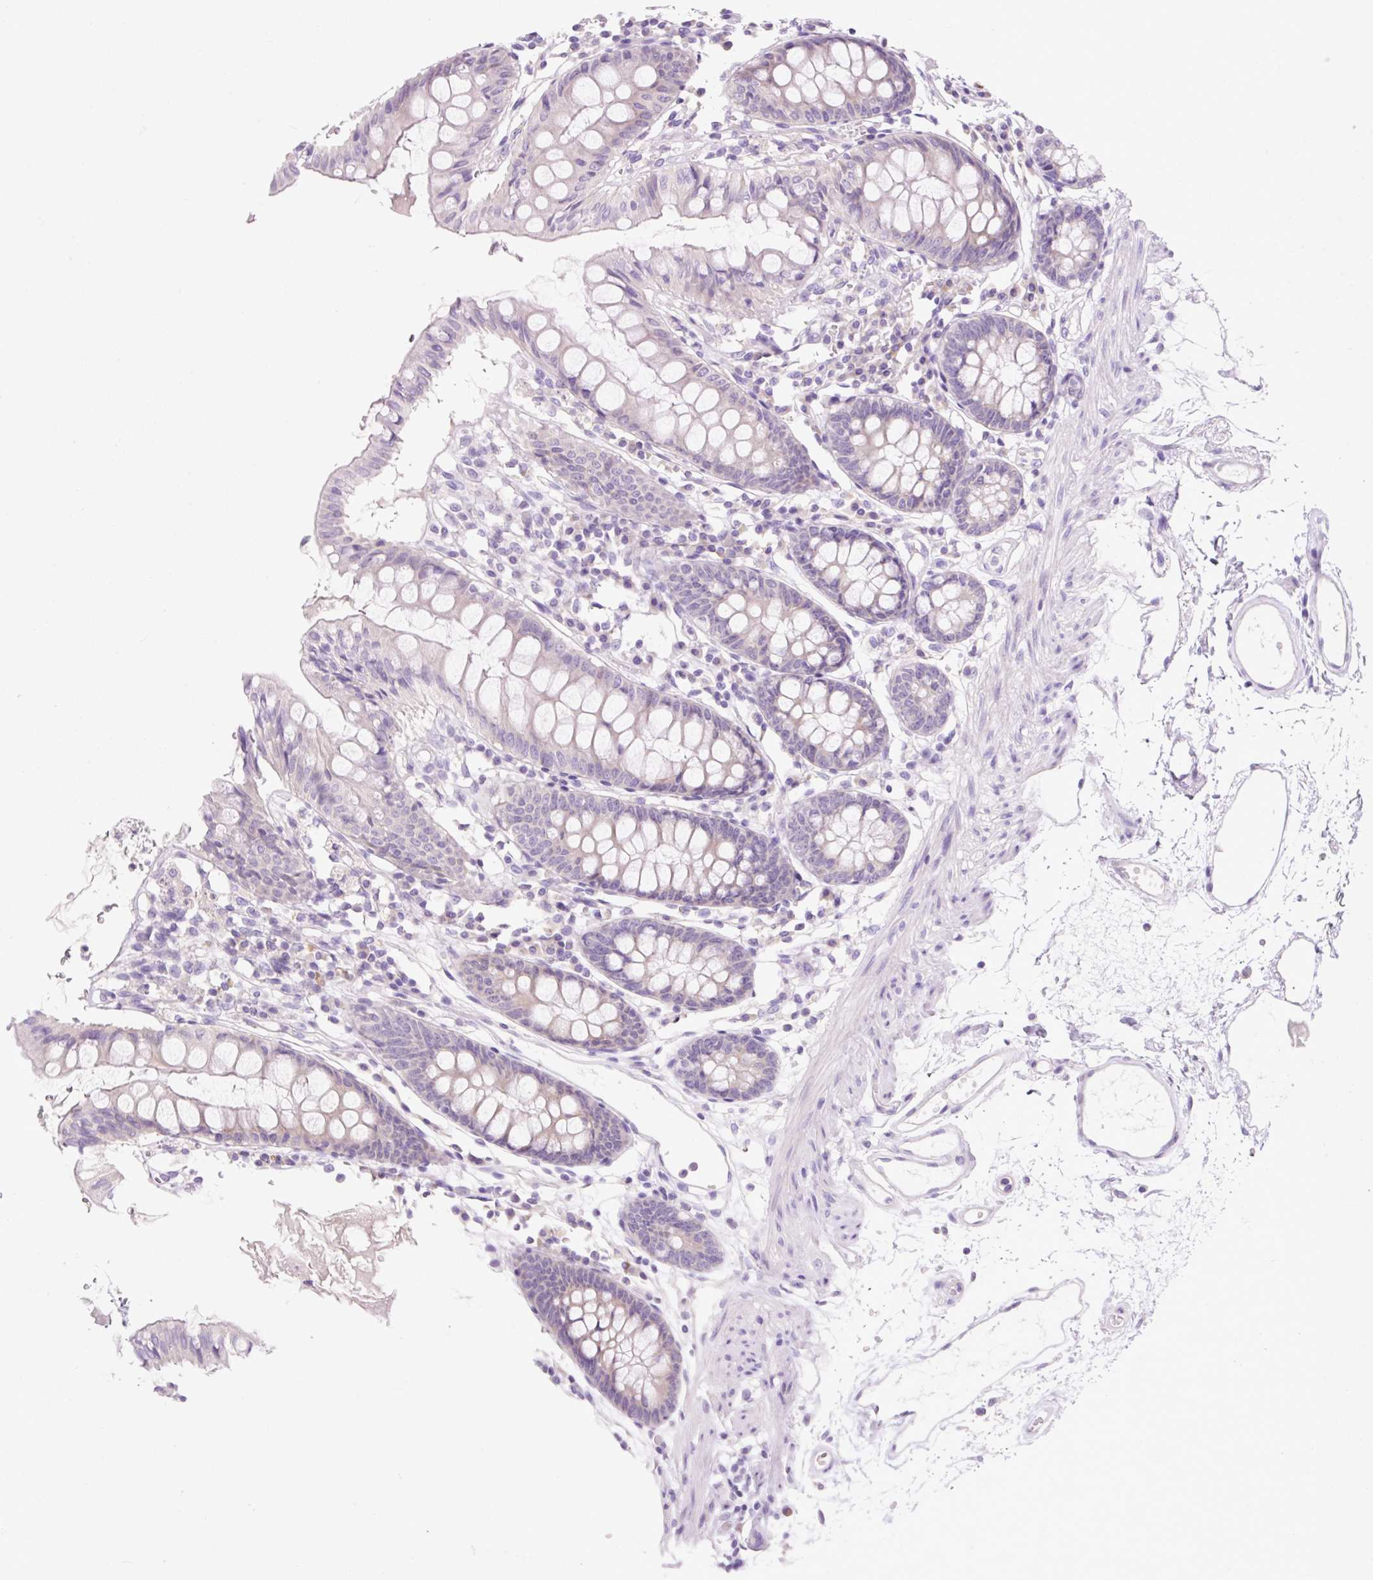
{"staining": {"intensity": "weak", "quantity": ">75%", "location": "cytoplasmic/membranous"}, "tissue": "colon", "cell_type": "Endothelial cells", "image_type": "normal", "snomed": [{"axis": "morphology", "description": "Normal tissue, NOS"}, {"axis": "topography", "description": "Colon"}], "caption": "Immunohistochemical staining of benign human colon shows low levels of weak cytoplasmic/membranous staining in approximately >75% of endothelial cells.", "gene": "CELF6", "patient": {"sex": "female", "age": 84}}